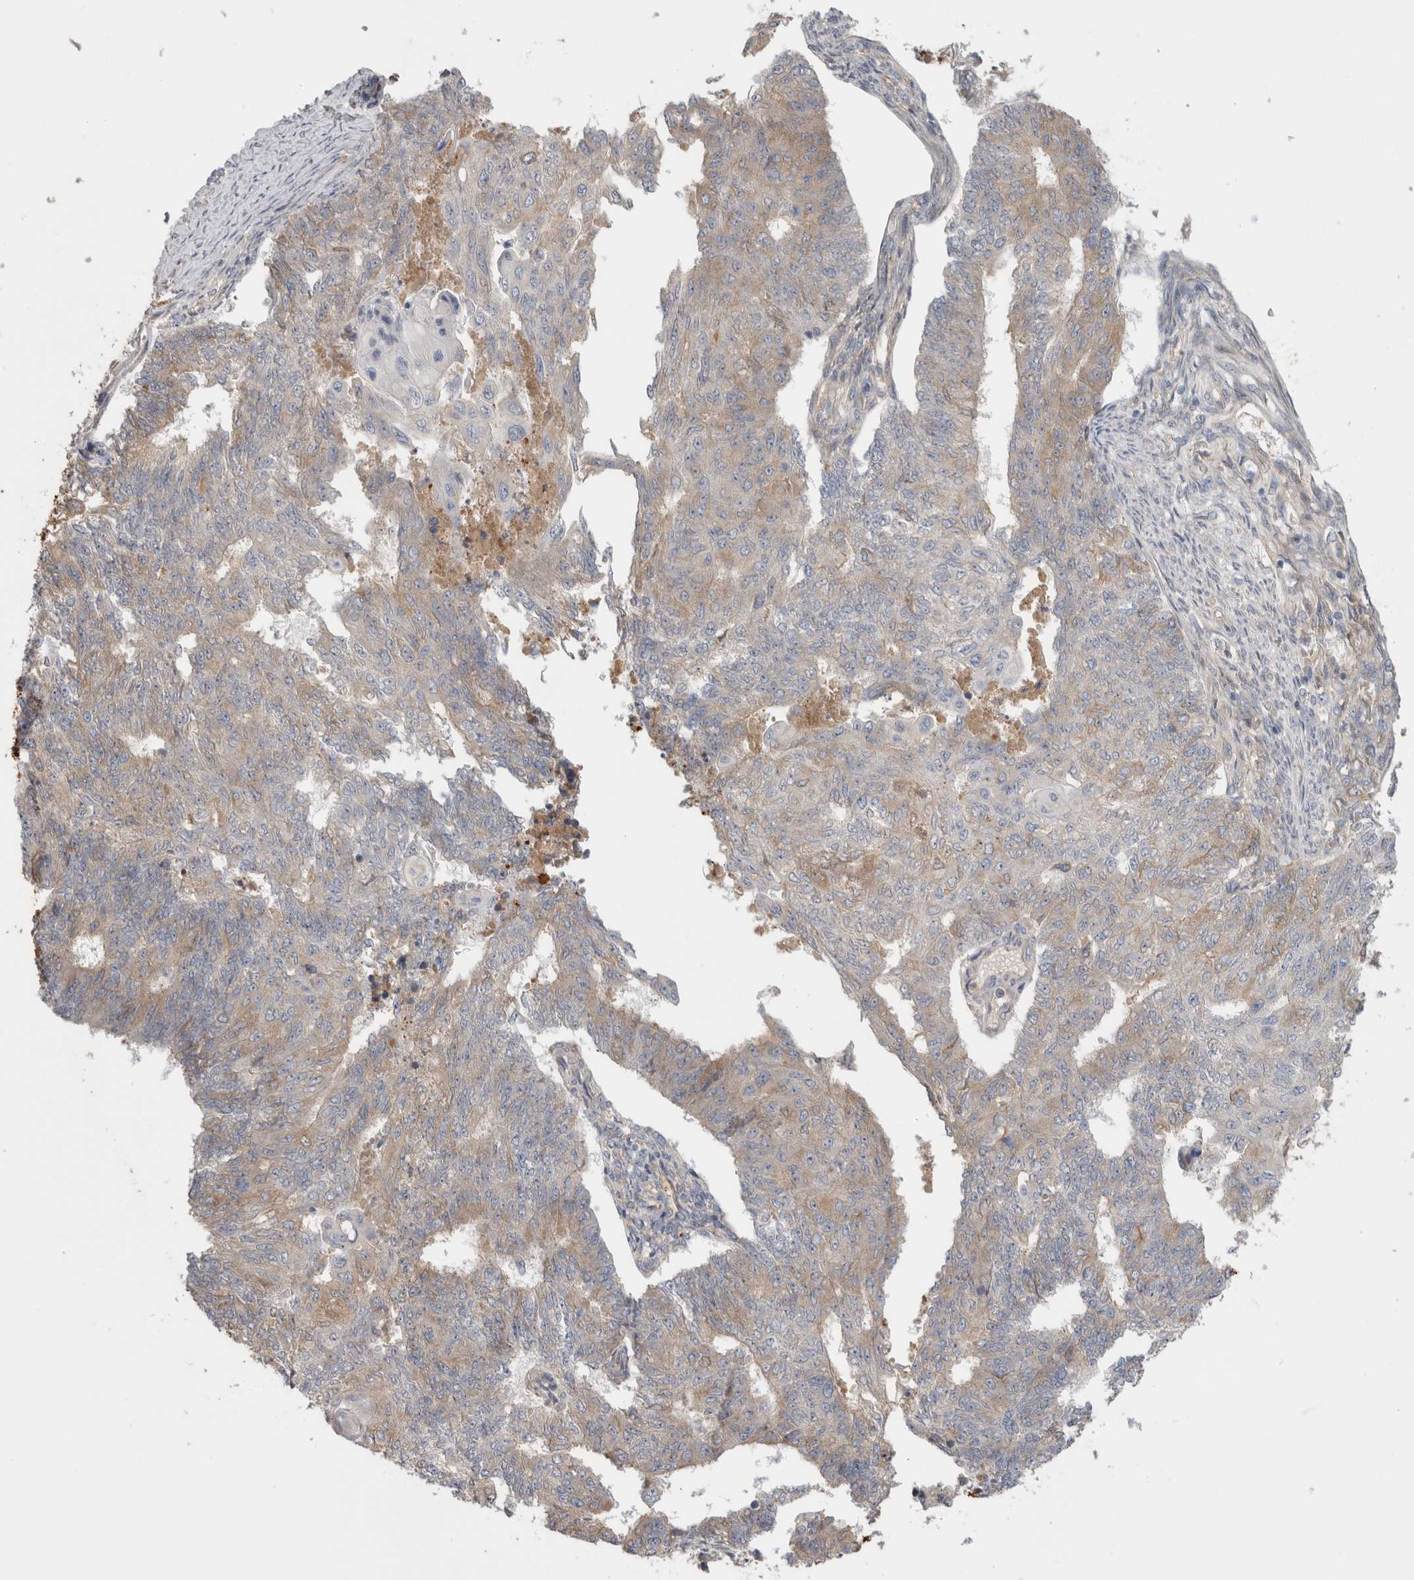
{"staining": {"intensity": "weak", "quantity": "25%-75%", "location": "cytoplasmic/membranous"}, "tissue": "endometrial cancer", "cell_type": "Tumor cells", "image_type": "cancer", "snomed": [{"axis": "morphology", "description": "Adenocarcinoma, NOS"}, {"axis": "topography", "description": "Endometrium"}], "caption": "Immunohistochemical staining of endometrial cancer demonstrates low levels of weak cytoplasmic/membranous protein staining in approximately 25%-75% of tumor cells.", "gene": "TBCE", "patient": {"sex": "female", "age": 32}}